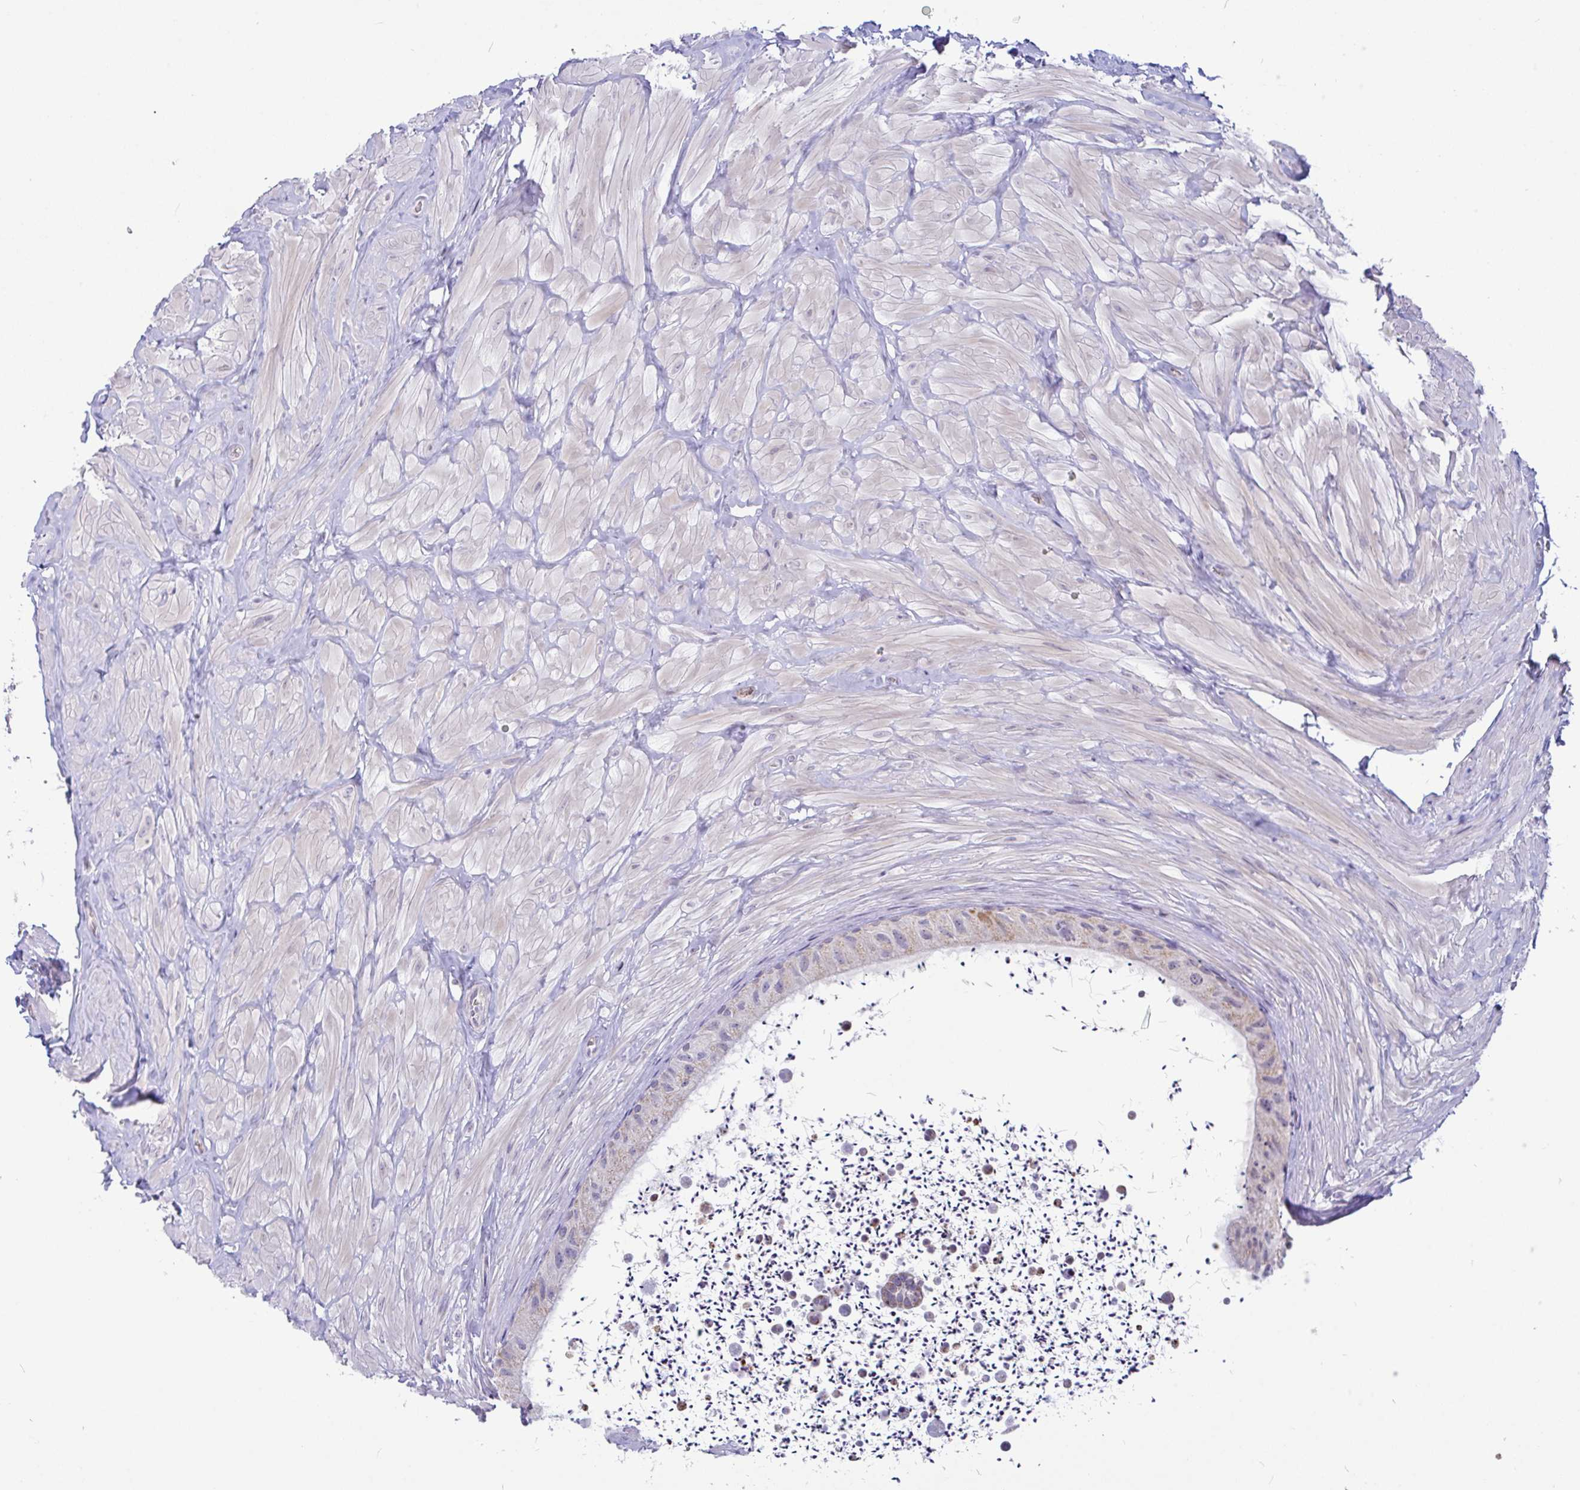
{"staining": {"intensity": "moderate", "quantity": "<25%", "location": "cytoplasmic/membranous"}, "tissue": "epididymis", "cell_type": "Glandular cells", "image_type": "normal", "snomed": [{"axis": "morphology", "description": "Normal tissue, NOS"}, {"axis": "topography", "description": "Epididymis"}, {"axis": "topography", "description": "Peripheral nerve tissue"}], "caption": "Benign epididymis displays moderate cytoplasmic/membranous expression in approximately <25% of glandular cells.", "gene": "PLCD4", "patient": {"sex": "male", "age": 32}}